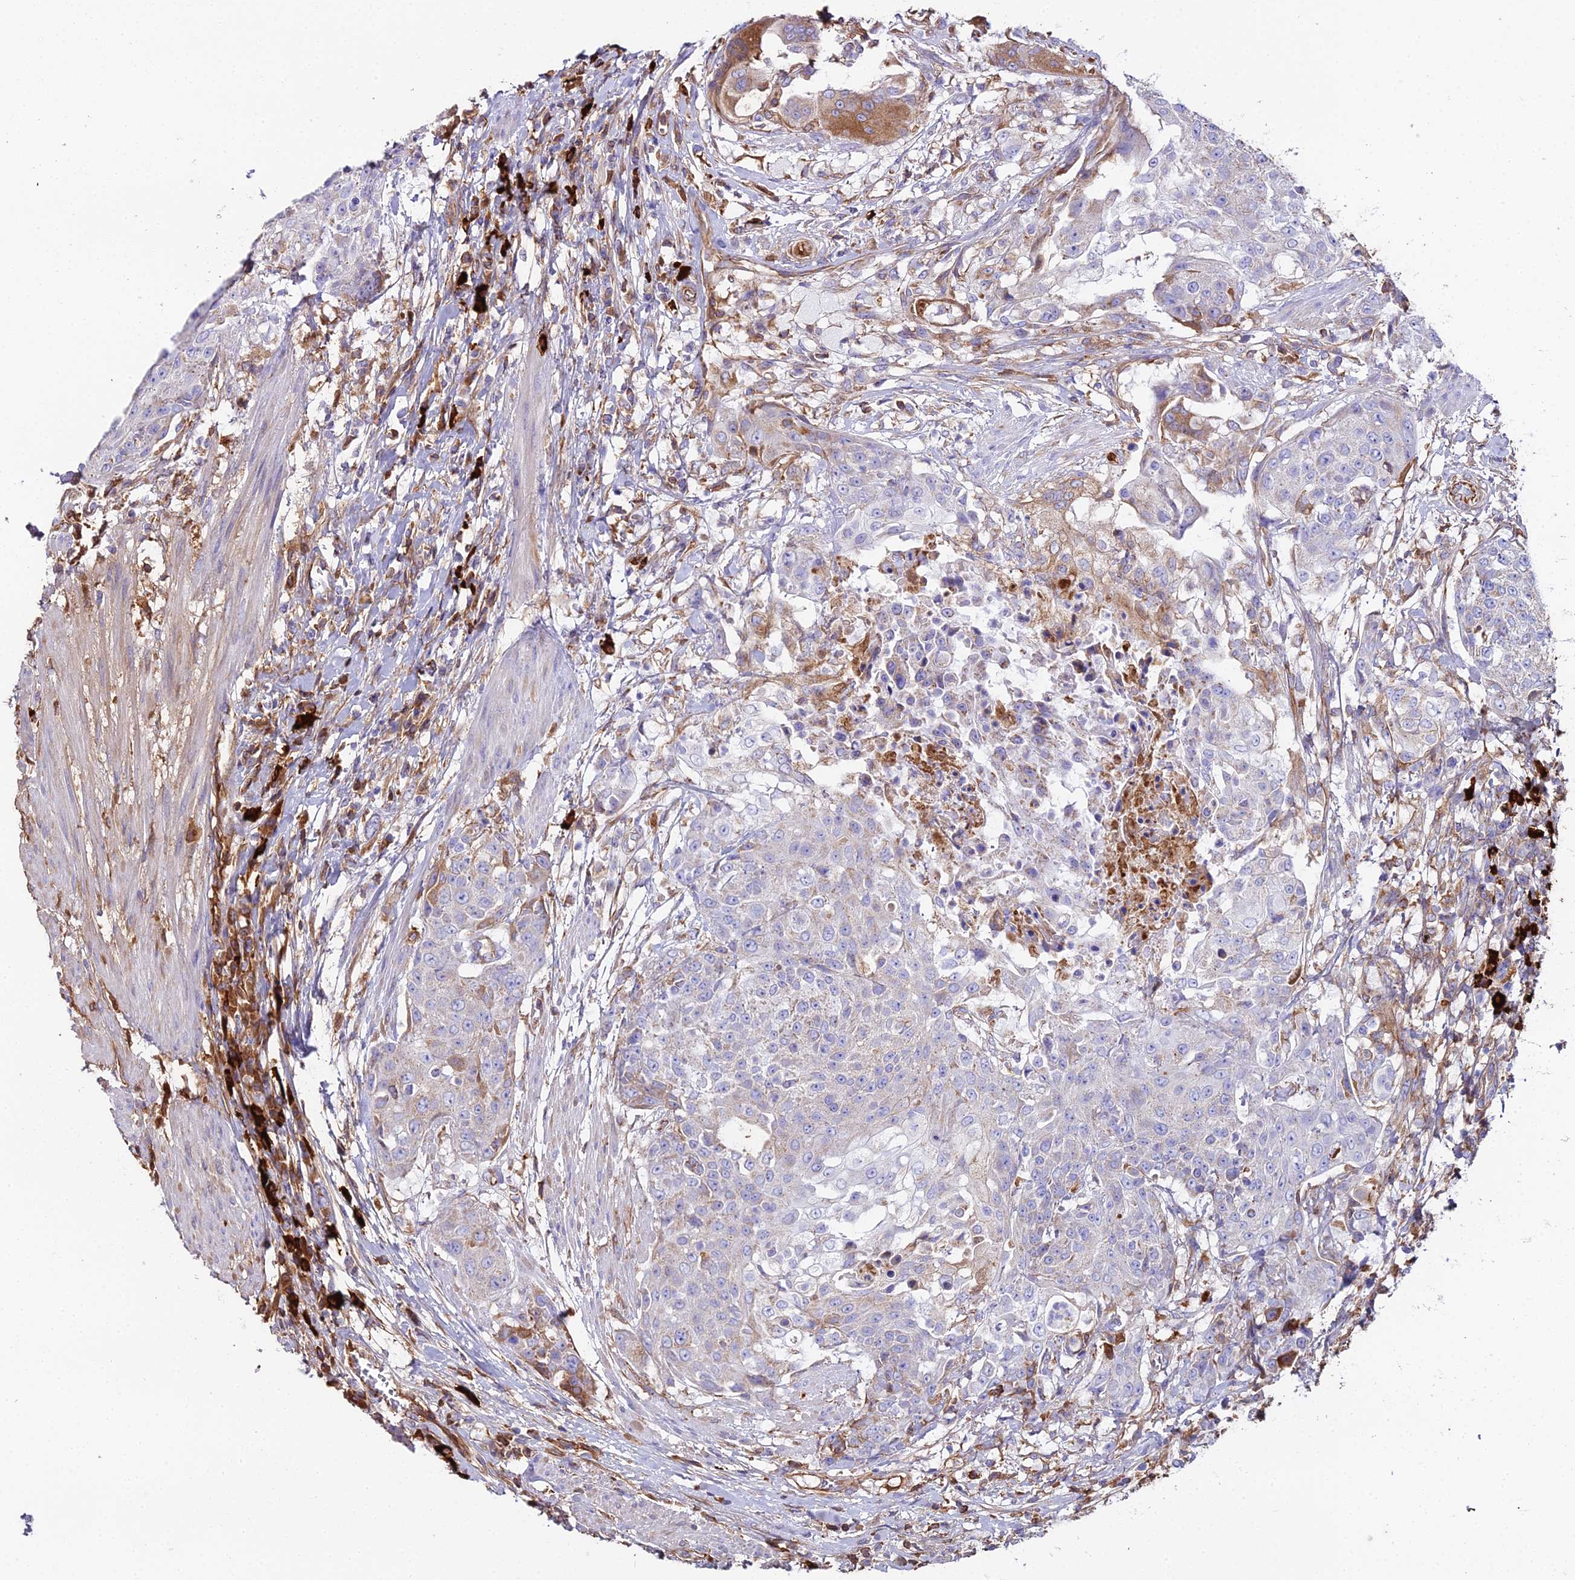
{"staining": {"intensity": "moderate", "quantity": "<25%", "location": "cytoplasmic/membranous"}, "tissue": "urothelial cancer", "cell_type": "Tumor cells", "image_type": "cancer", "snomed": [{"axis": "morphology", "description": "Urothelial carcinoma, High grade"}, {"axis": "topography", "description": "Urinary bladder"}], "caption": "Urothelial cancer tissue displays moderate cytoplasmic/membranous expression in approximately <25% of tumor cells", "gene": "BEX4", "patient": {"sex": "female", "age": 63}}